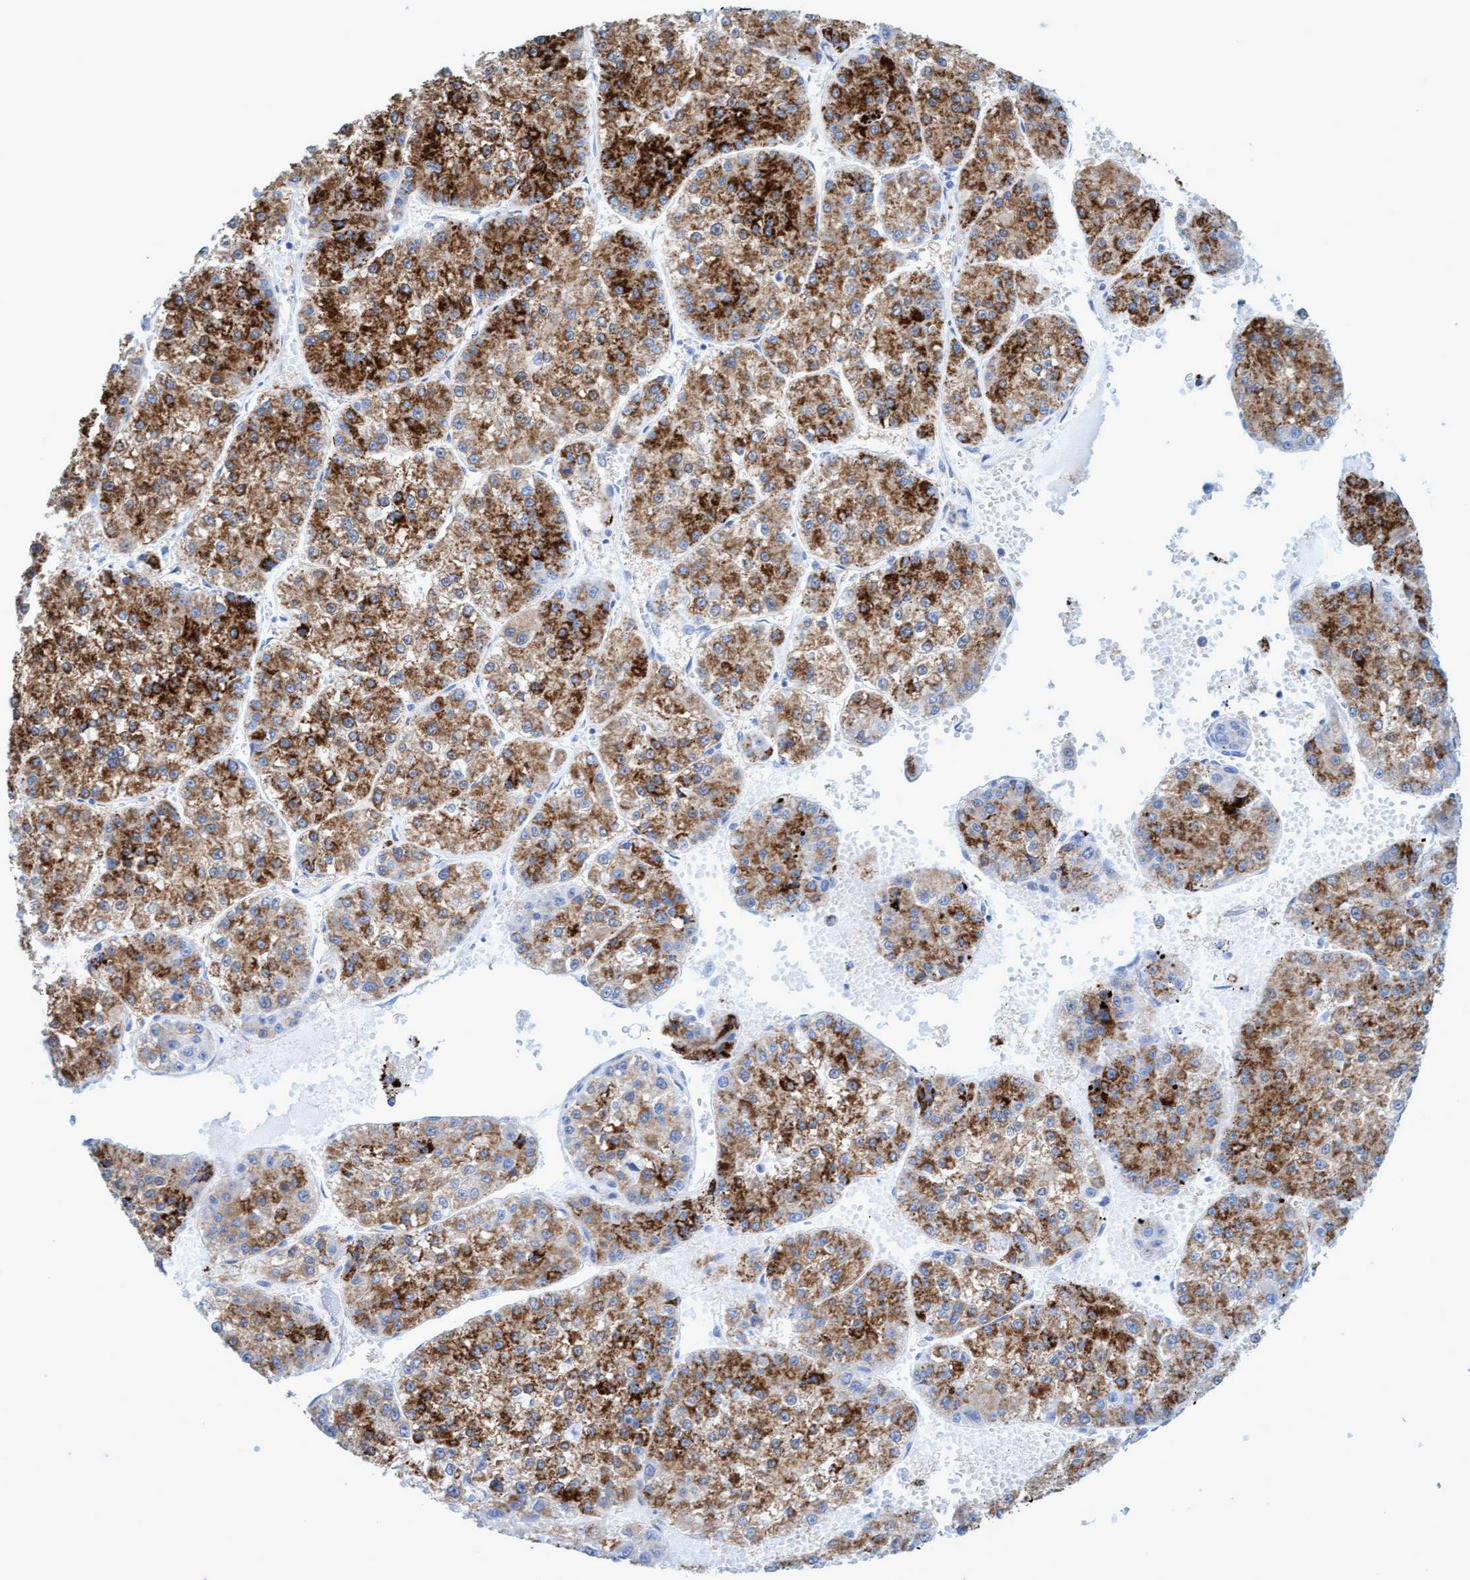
{"staining": {"intensity": "strong", "quantity": "25%-75%", "location": "cytoplasmic/membranous"}, "tissue": "liver cancer", "cell_type": "Tumor cells", "image_type": "cancer", "snomed": [{"axis": "morphology", "description": "Carcinoma, Hepatocellular, NOS"}, {"axis": "topography", "description": "Liver"}], "caption": "This photomicrograph demonstrates liver cancer stained with IHC to label a protein in brown. The cytoplasmic/membranous of tumor cells show strong positivity for the protein. Nuclei are counter-stained blue.", "gene": "MTFR1", "patient": {"sex": "female", "age": 73}}